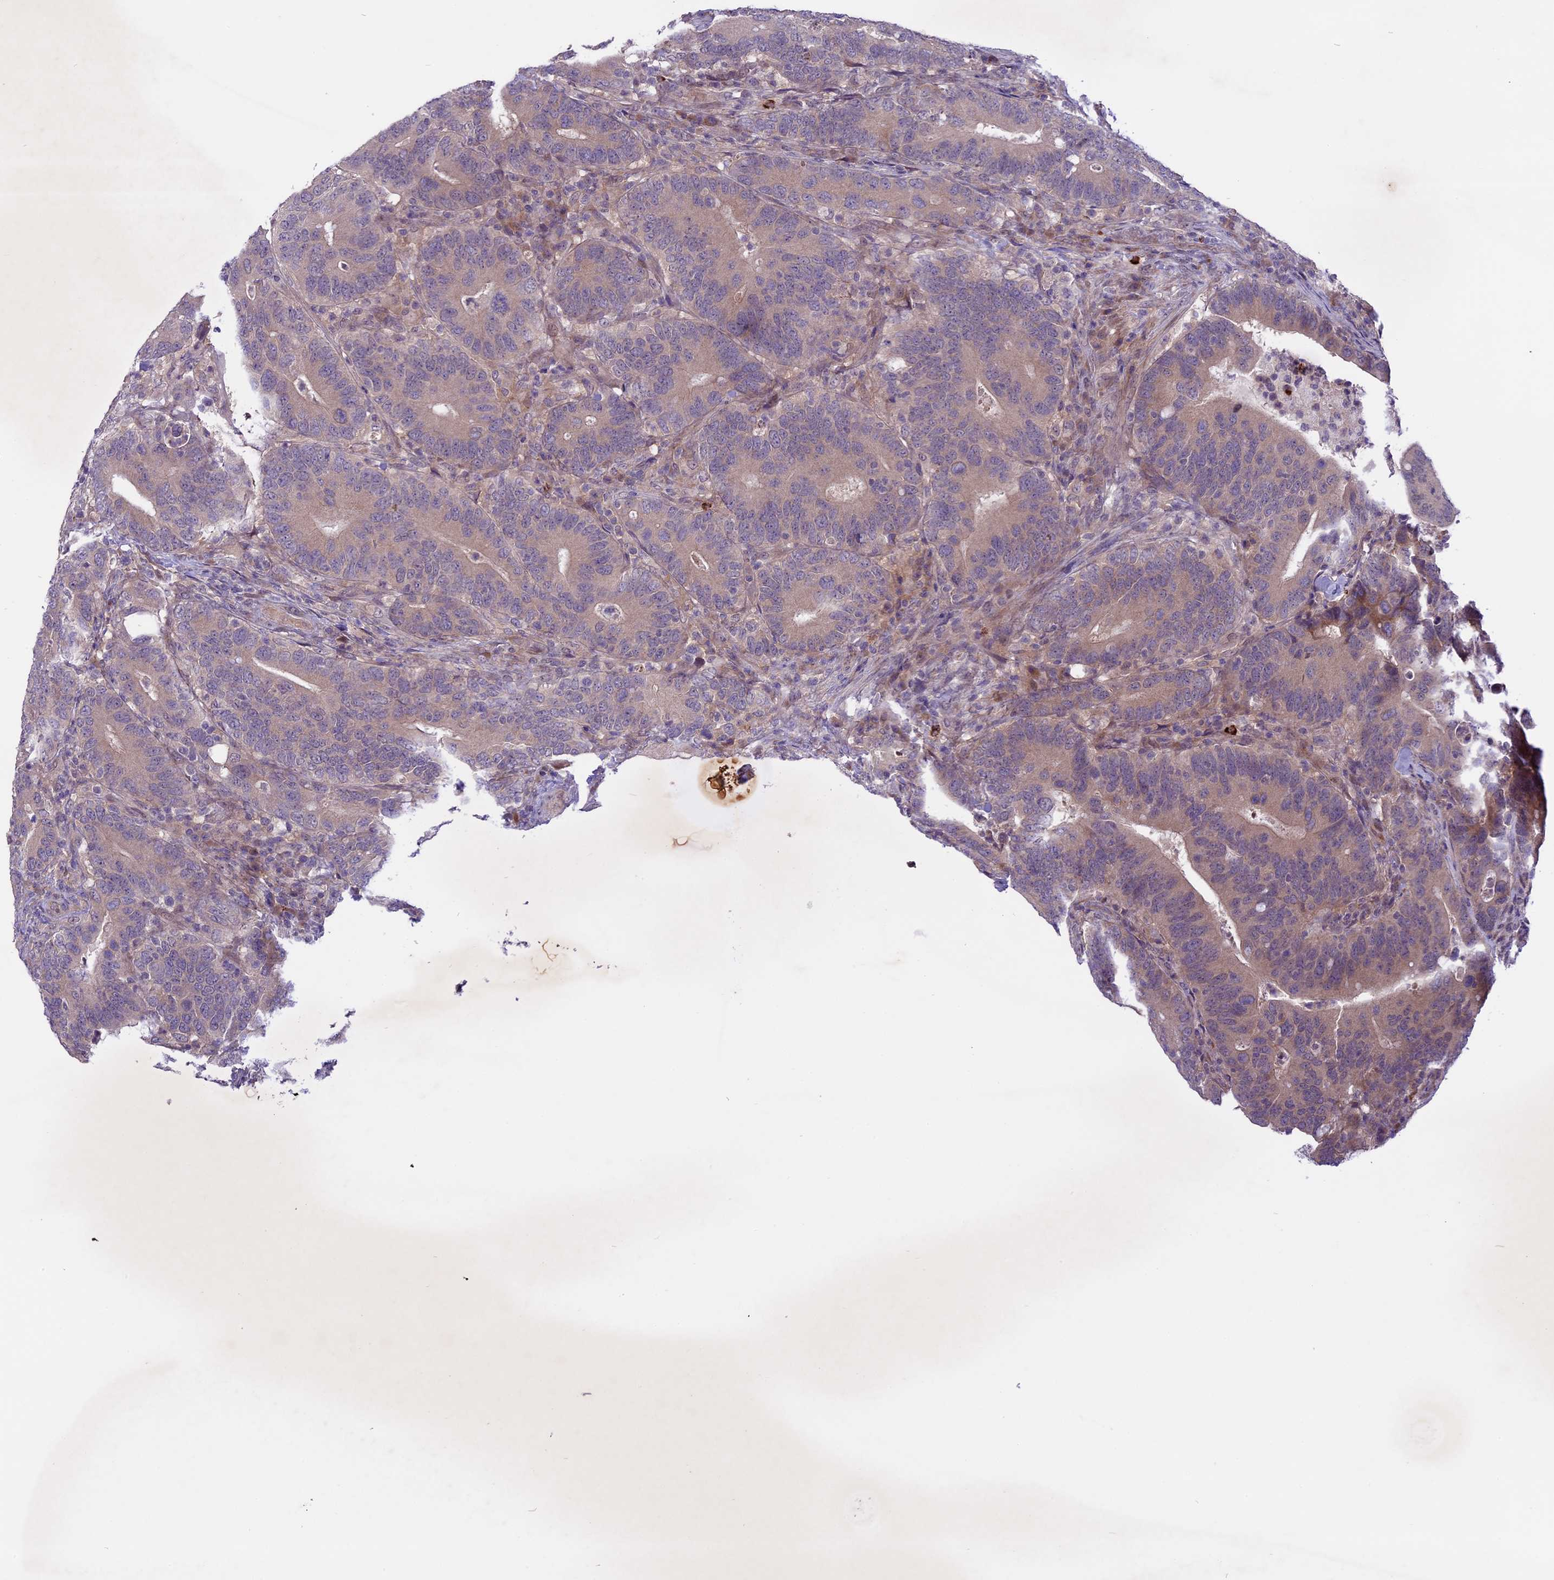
{"staining": {"intensity": "weak", "quantity": "25%-75%", "location": "cytoplasmic/membranous"}, "tissue": "colorectal cancer", "cell_type": "Tumor cells", "image_type": "cancer", "snomed": [{"axis": "morphology", "description": "Adenocarcinoma, NOS"}, {"axis": "topography", "description": "Colon"}], "caption": "Immunohistochemistry staining of colorectal cancer, which demonstrates low levels of weak cytoplasmic/membranous staining in about 25%-75% of tumor cells indicating weak cytoplasmic/membranous protein positivity. The staining was performed using DAB (3,3'-diaminobenzidine) (brown) for protein detection and nuclei were counterstained in hematoxylin (blue).", "gene": "SPRED1", "patient": {"sex": "female", "age": 66}}